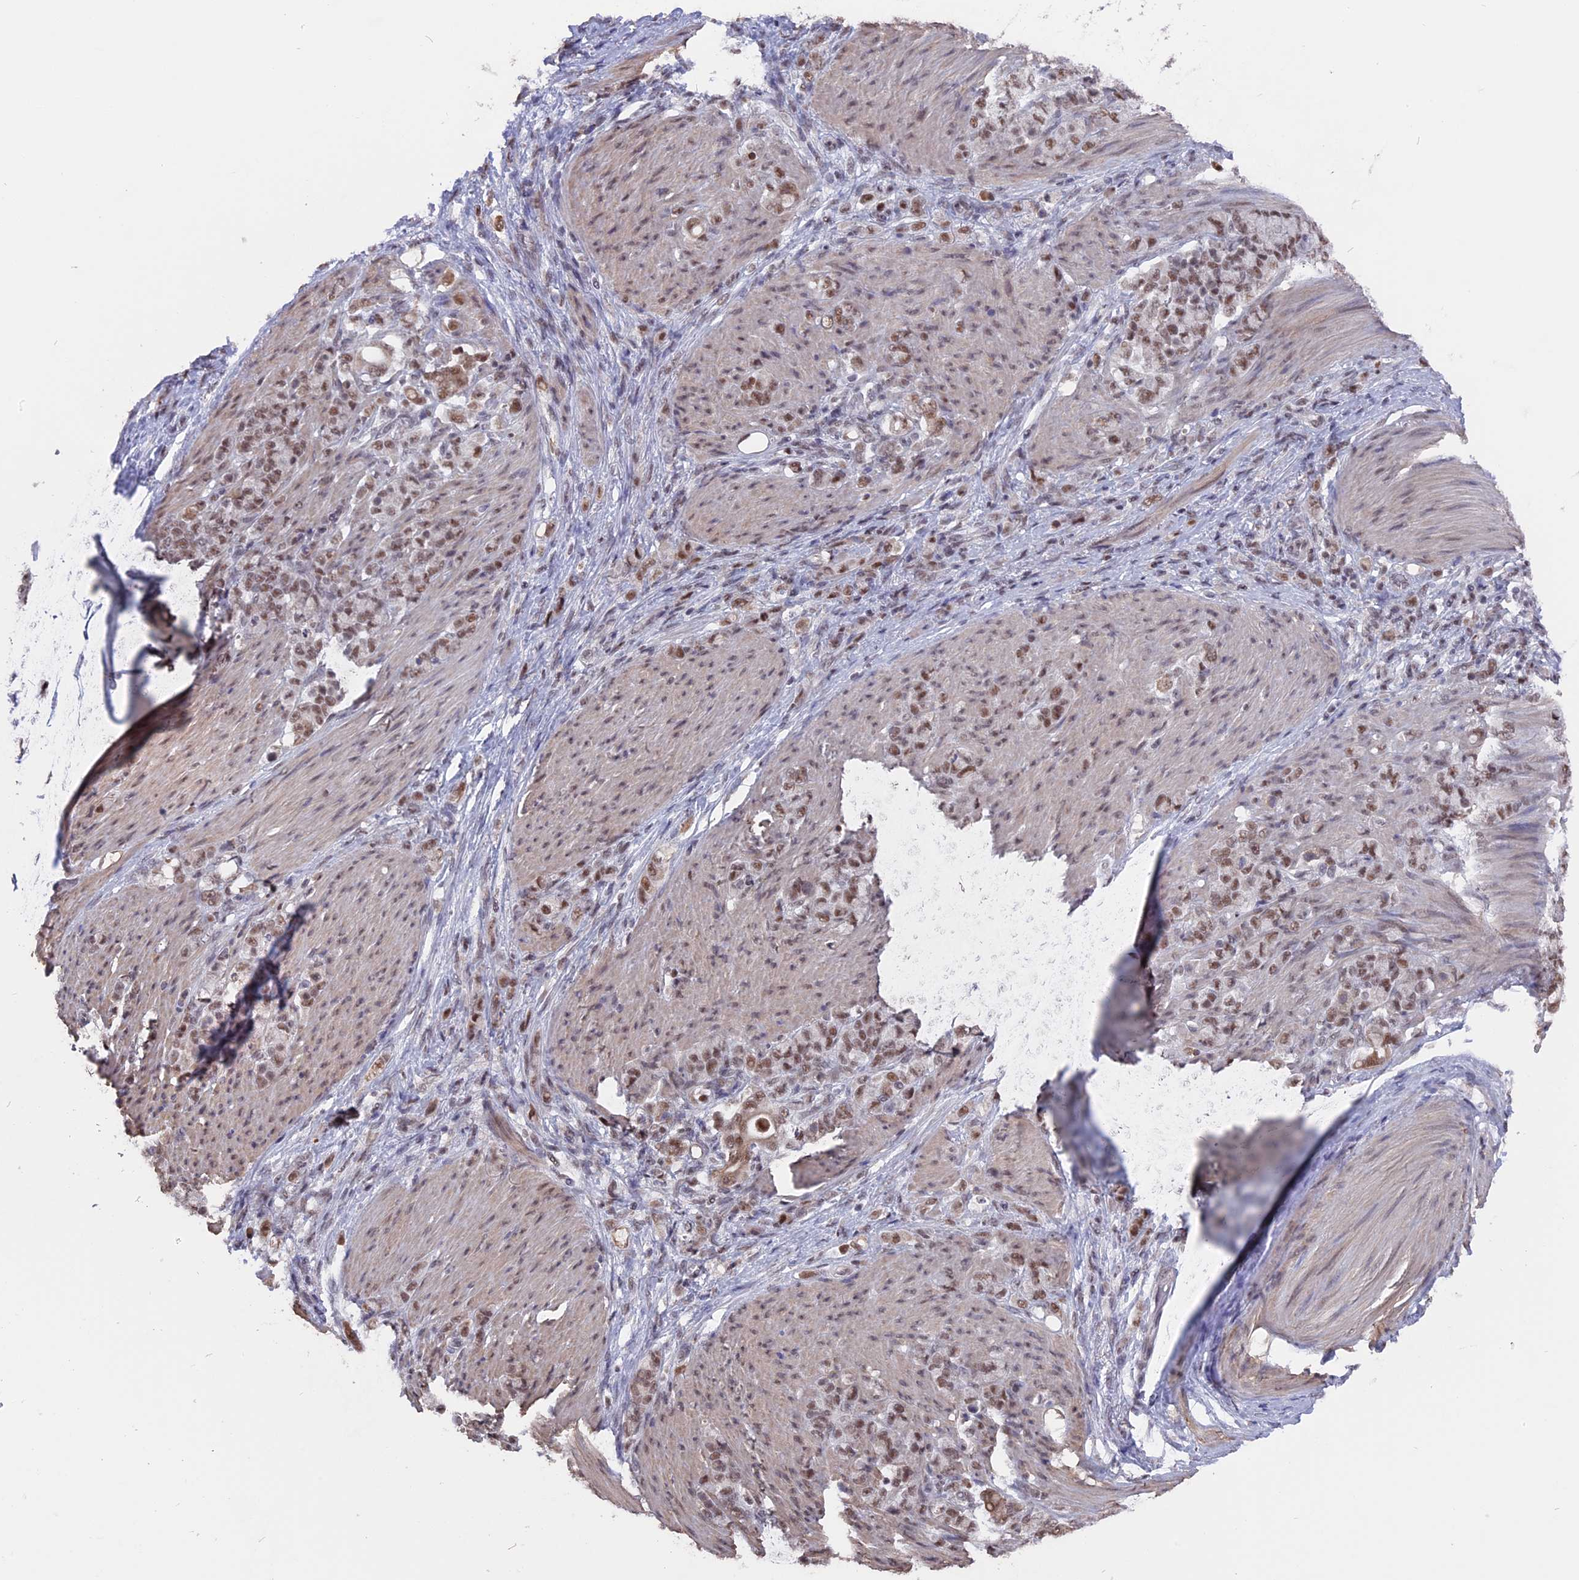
{"staining": {"intensity": "moderate", "quantity": ">75%", "location": "nuclear"}, "tissue": "stomach cancer", "cell_type": "Tumor cells", "image_type": "cancer", "snomed": [{"axis": "morphology", "description": "Adenocarcinoma, NOS"}, {"axis": "topography", "description": "Stomach"}], "caption": "Human stomach cancer stained for a protein (brown) exhibits moderate nuclear positive staining in approximately >75% of tumor cells.", "gene": "SF3A2", "patient": {"sex": "female", "age": 79}}